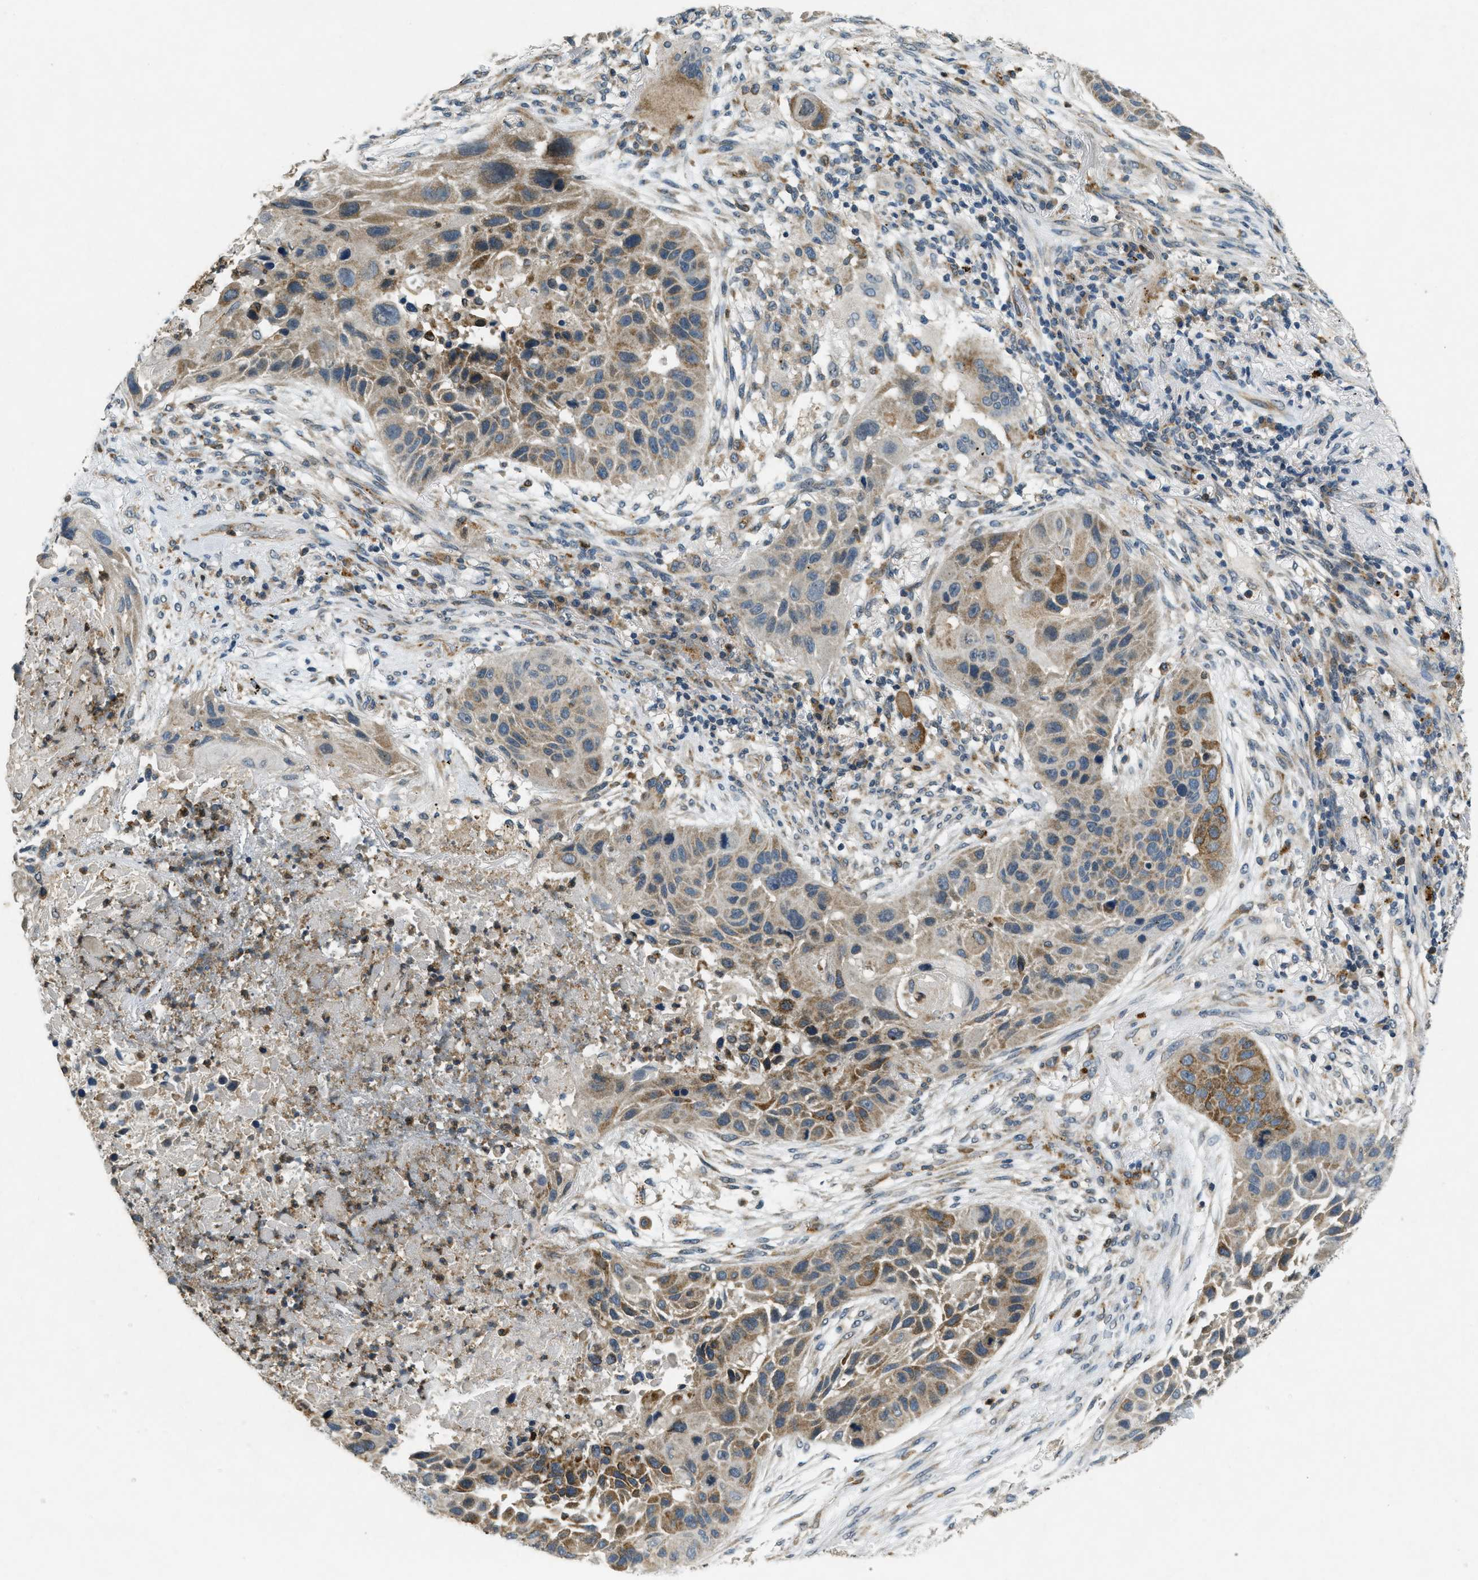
{"staining": {"intensity": "moderate", "quantity": ">75%", "location": "cytoplasmic/membranous"}, "tissue": "lung cancer", "cell_type": "Tumor cells", "image_type": "cancer", "snomed": [{"axis": "morphology", "description": "Squamous cell carcinoma, NOS"}, {"axis": "topography", "description": "Lung"}], "caption": "Tumor cells demonstrate moderate cytoplasmic/membranous staining in about >75% of cells in lung squamous cell carcinoma.", "gene": "RAB3D", "patient": {"sex": "male", "age": 57}}